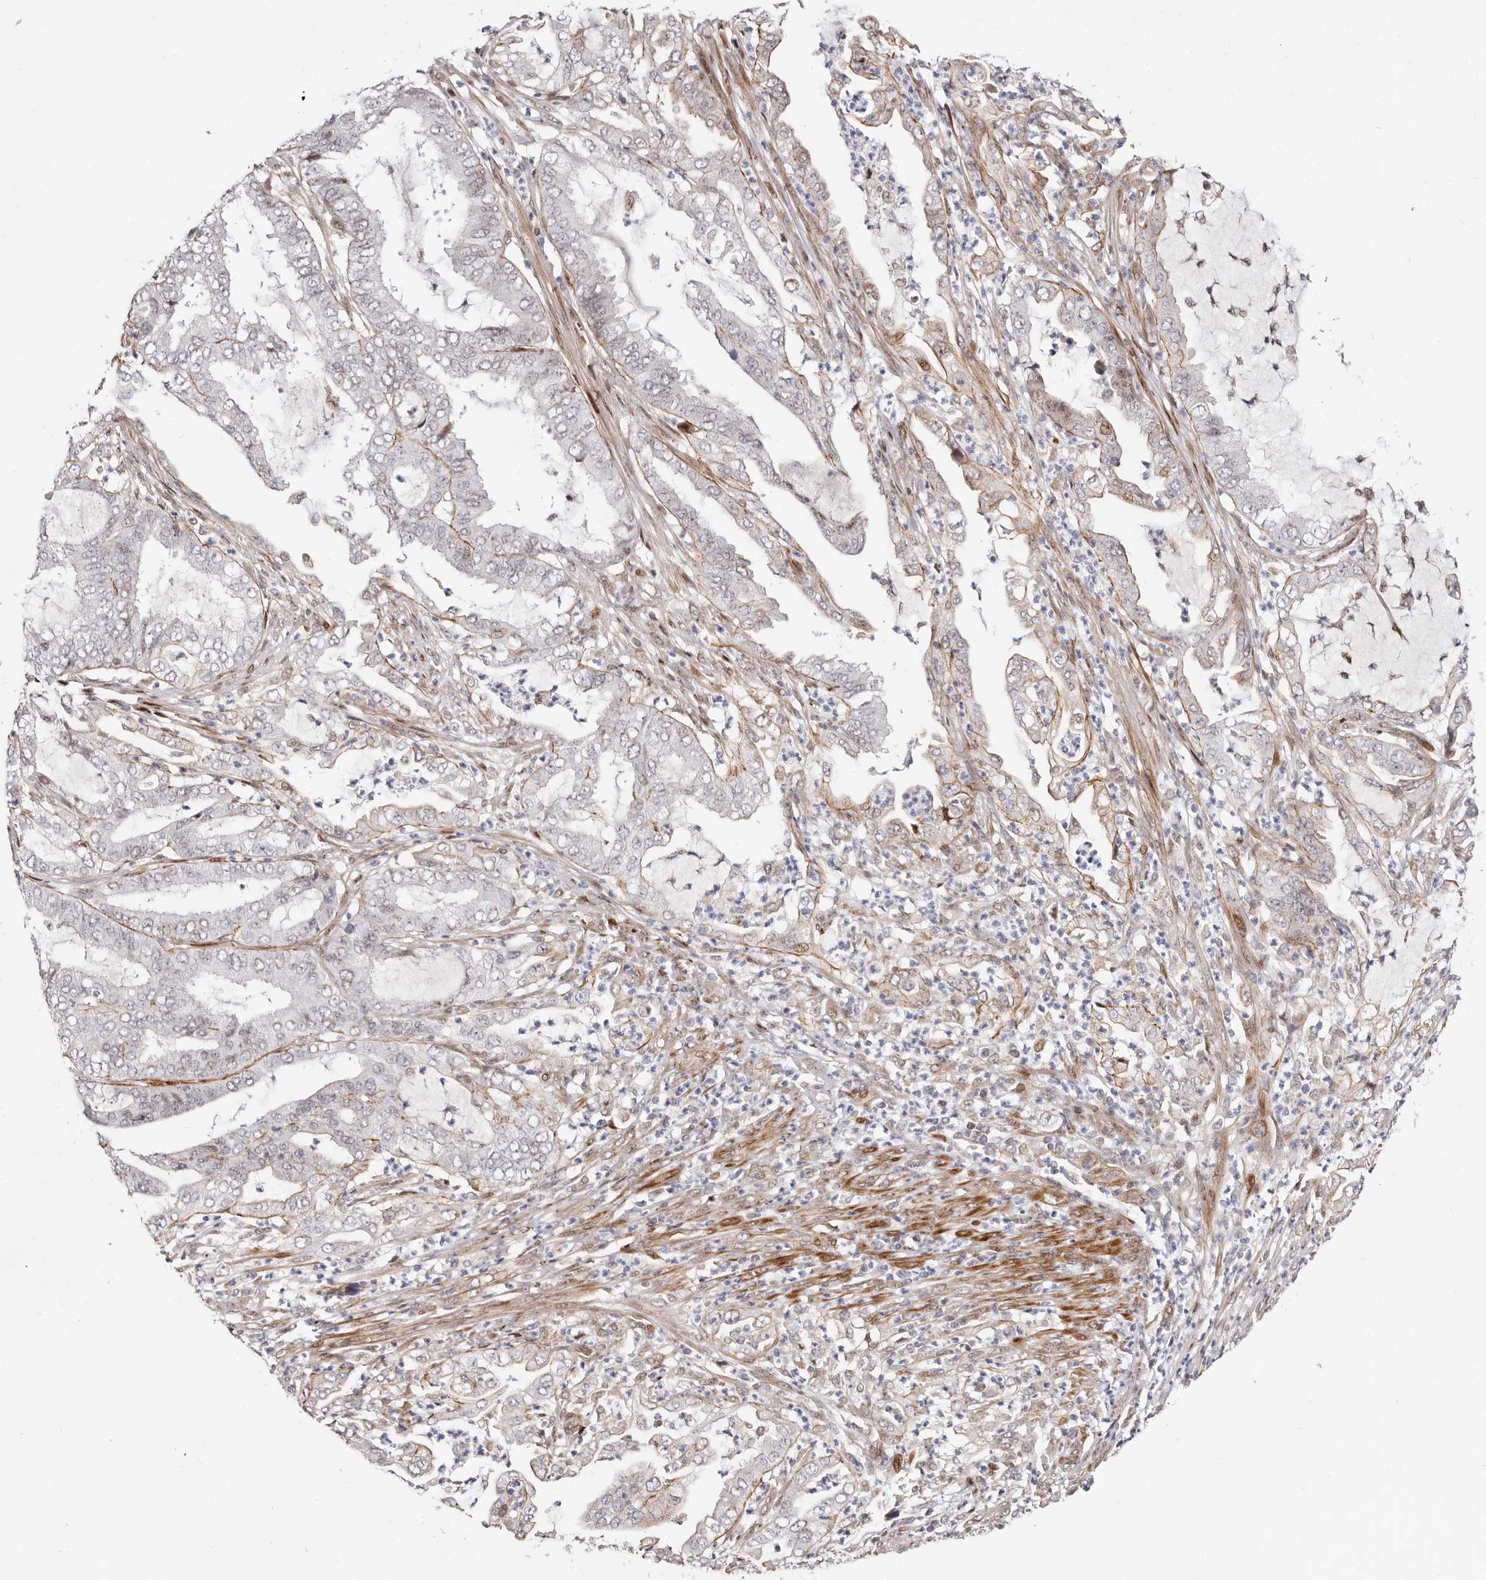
{"staining": {"intensity": "weak", "quantity": "<25%", "location": "cytoplasmic/membranous"}, "tissue": "endometrial cancer", "cell_type": "Tumor cells", "image_type": "cancer", "snomed": [{"axis": "morphology", "description": "Adenocarcinoma, NOS"}, {"axis": "topography", "description": "Endometrium"}], "caption": "This is an IHC photomicrograph of adenocarcinoma (endometrial). There is no staining in tumor cells.", "gene": "EPHX3", "patient": {"sex": "female", "age": 51}}